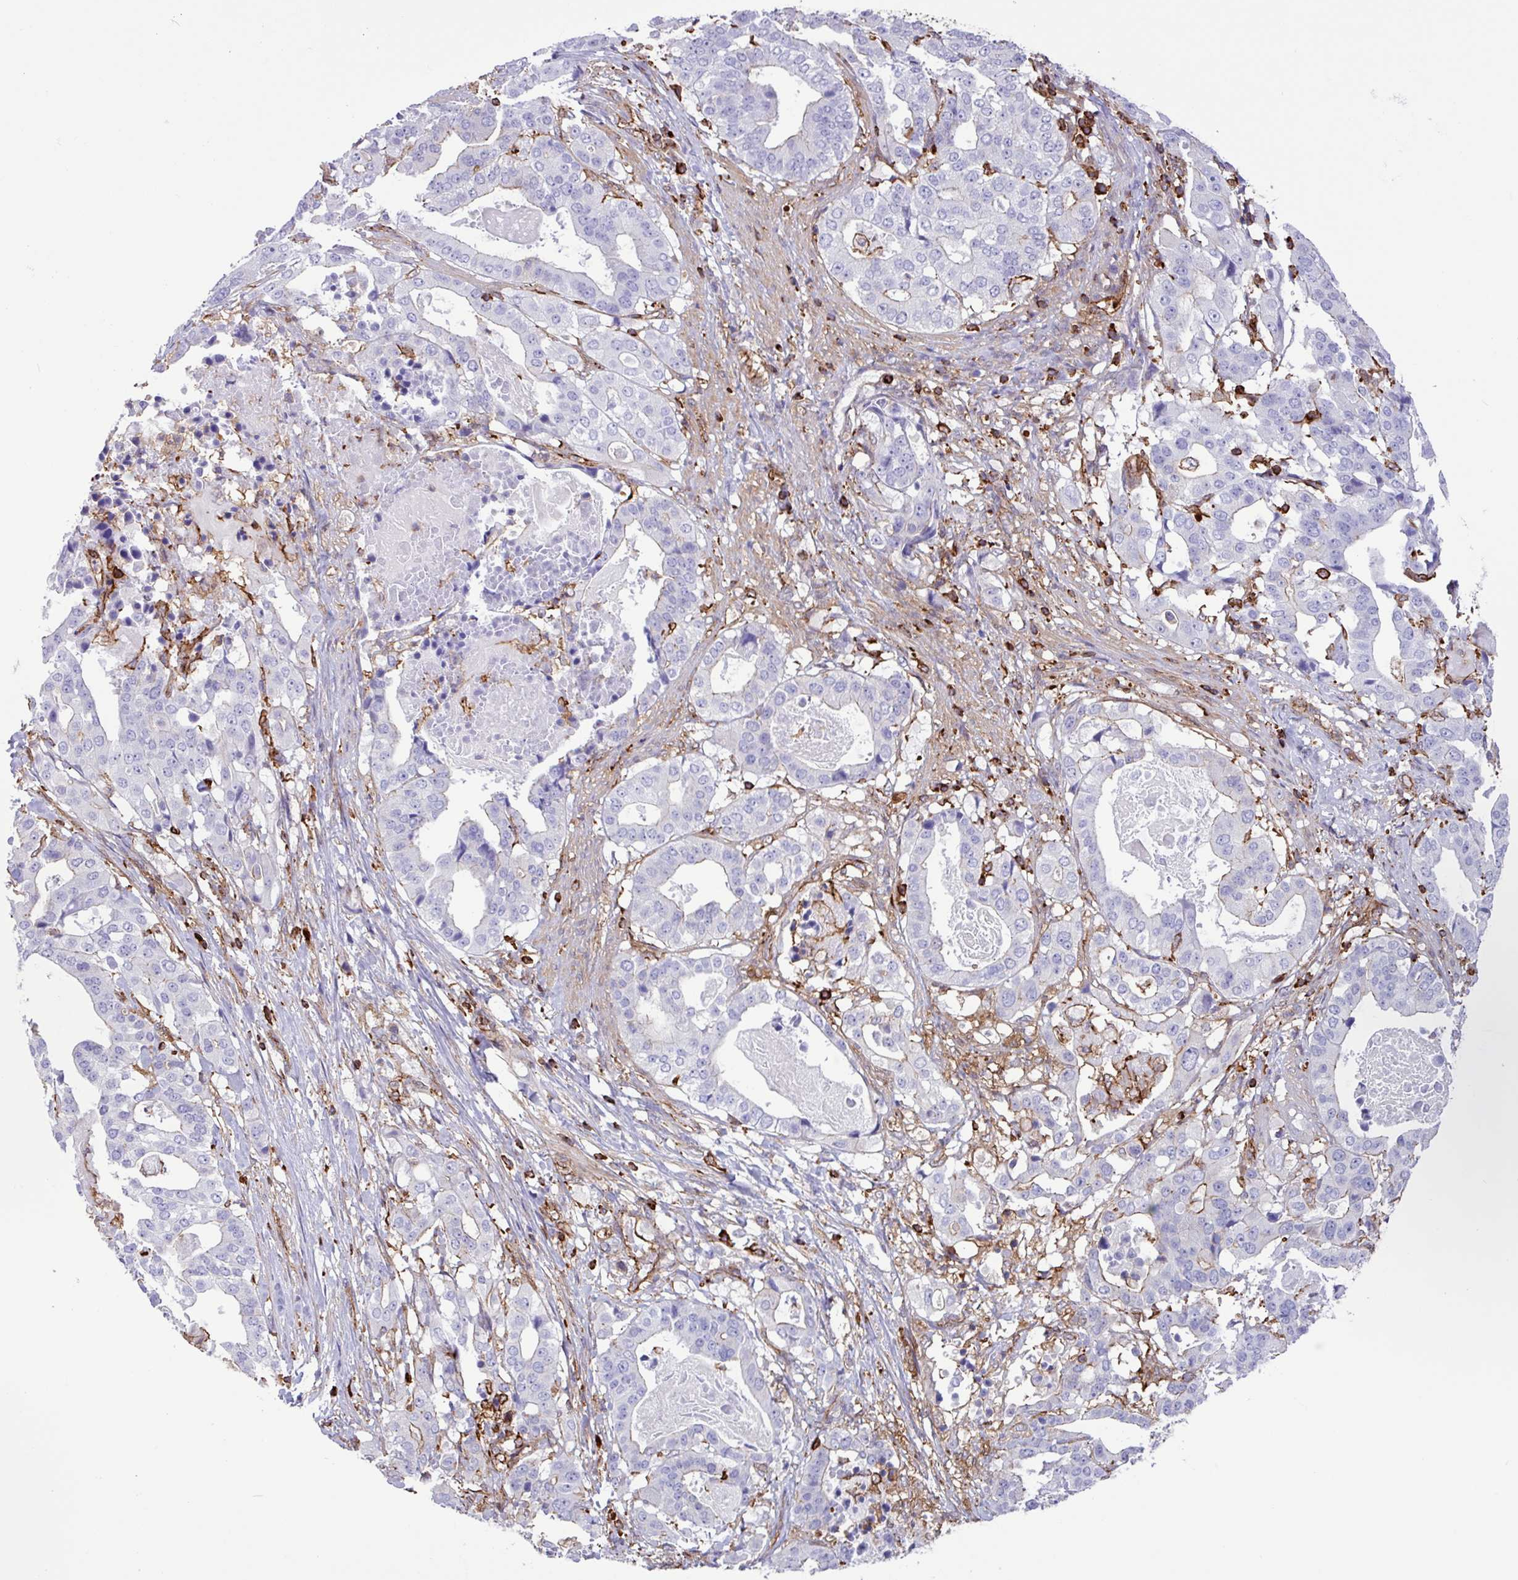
{"staining": {"intensity": "negative", "quantity": "none", "location": "none"}, "tissue": "stomach cancer", "cell_type": "Tumor cells", "image_type": "cancer", "snomed": [{"axis": "morphology", "description": "Adenocarcinoma, NOS"}, {"axis": "topography", "description": "Stomach"}], "caption": "A micrograph of human stomach adenocarcinoma is negative for staining in tumor cells.", "gene": "PPP1R18", "patient": {"sex": "male", "age": 48}}